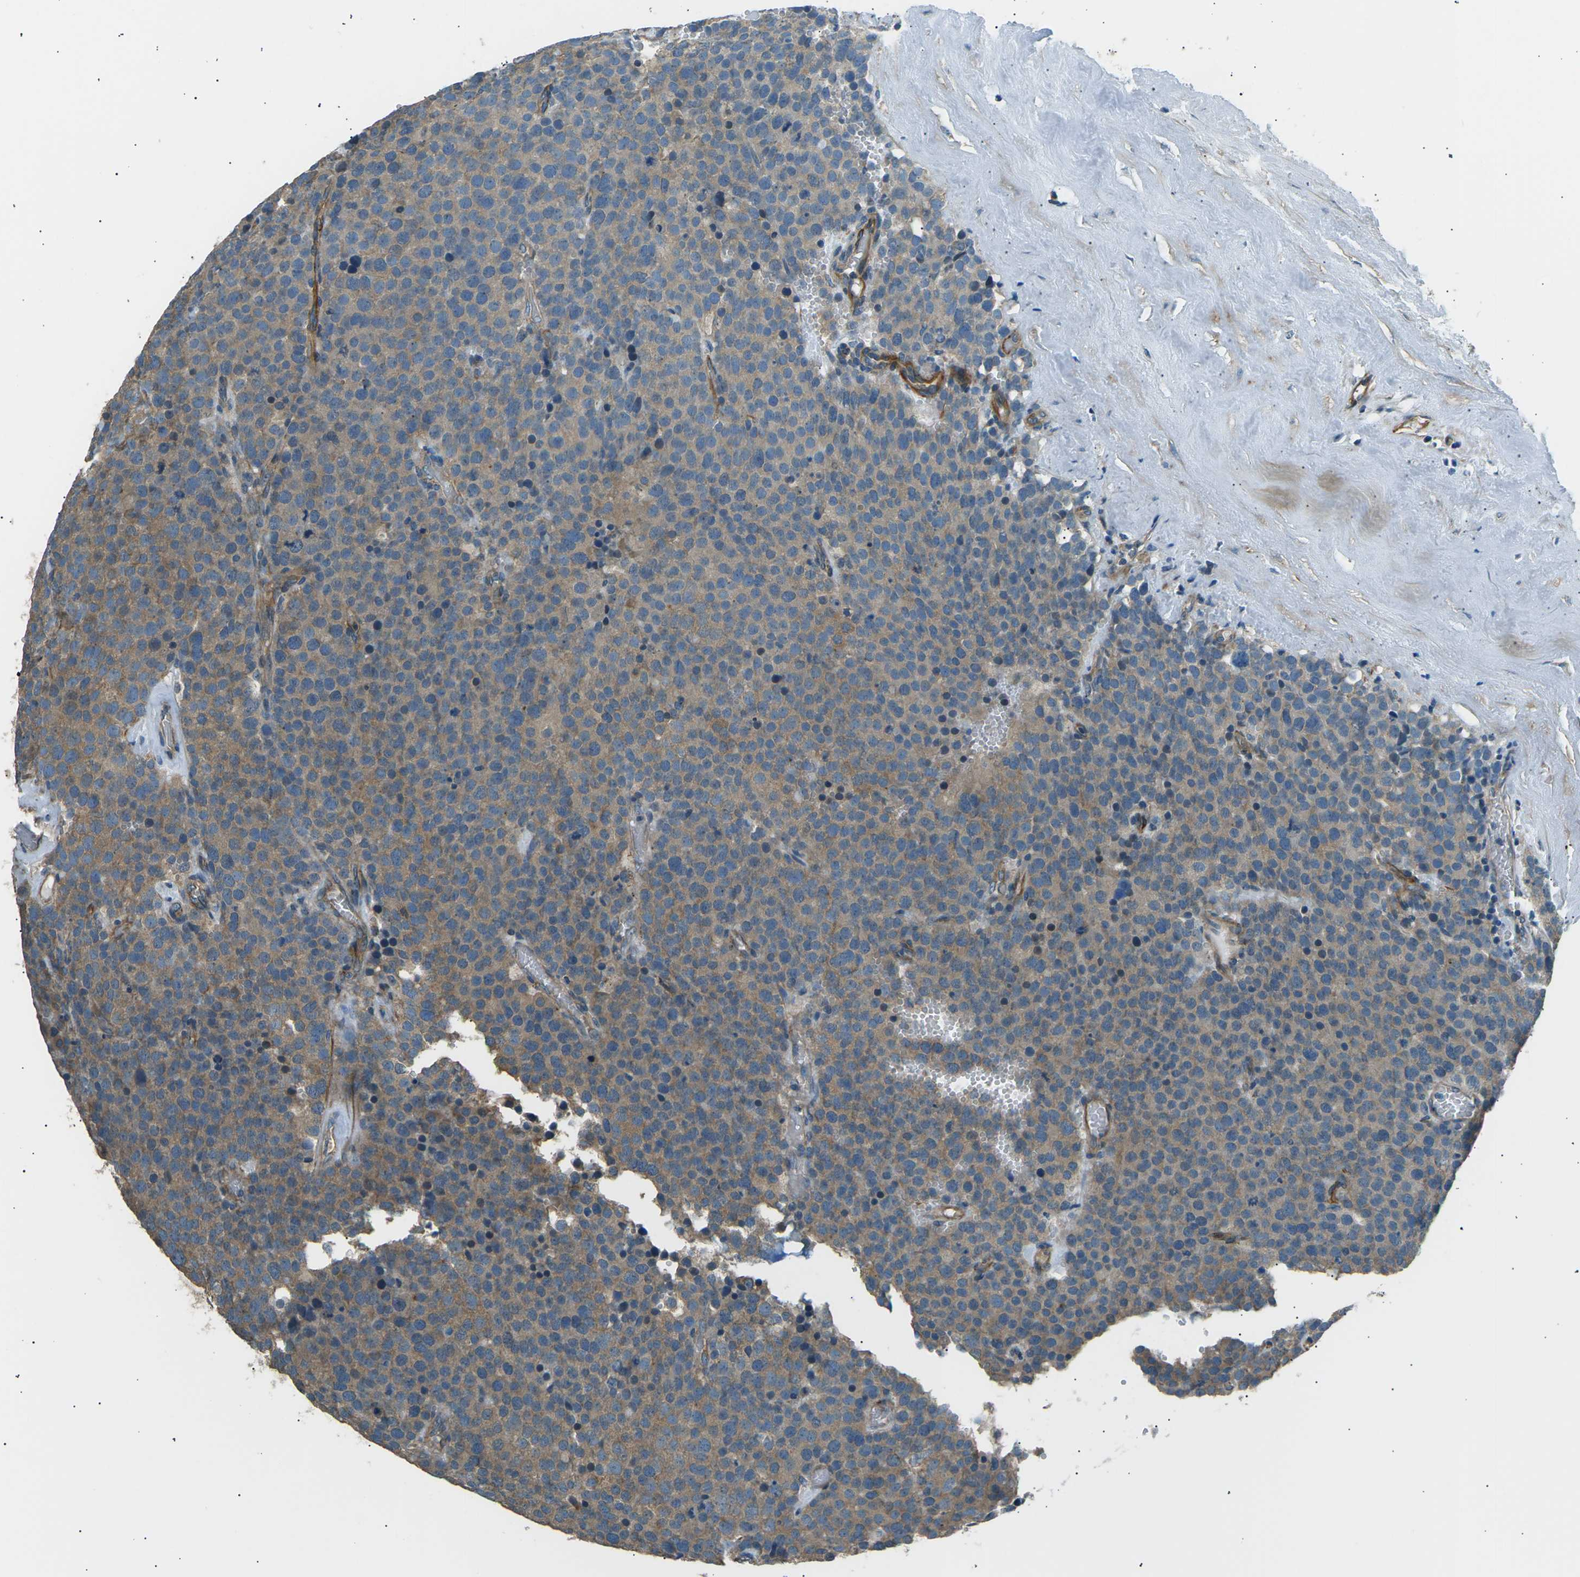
{"staining": {"intensity": "moderate", "quantity": "25%-75%", "location": "cytoplasmic/membranous"}, "tissue": "testis cancer", "cell_type": "Tumor cells", "image_type": "cancer", "snomed": [{"axis": "morphology", "description": "Normal tissue, NOS"}, {"axis": "morphology", "description": "Seminoma, NOS"}, {"axis": "topography", "description": "Testis"}], "caption": "The immunohistochemical stain labels moderate cytoplasmic/membranous staining in tumor cells of seminoma (testis) tissue. The protein is shown in brown color, while the nuclei are stained blue.", "gene": "SLK", "patient": {"sex": "male", "age": 71}}